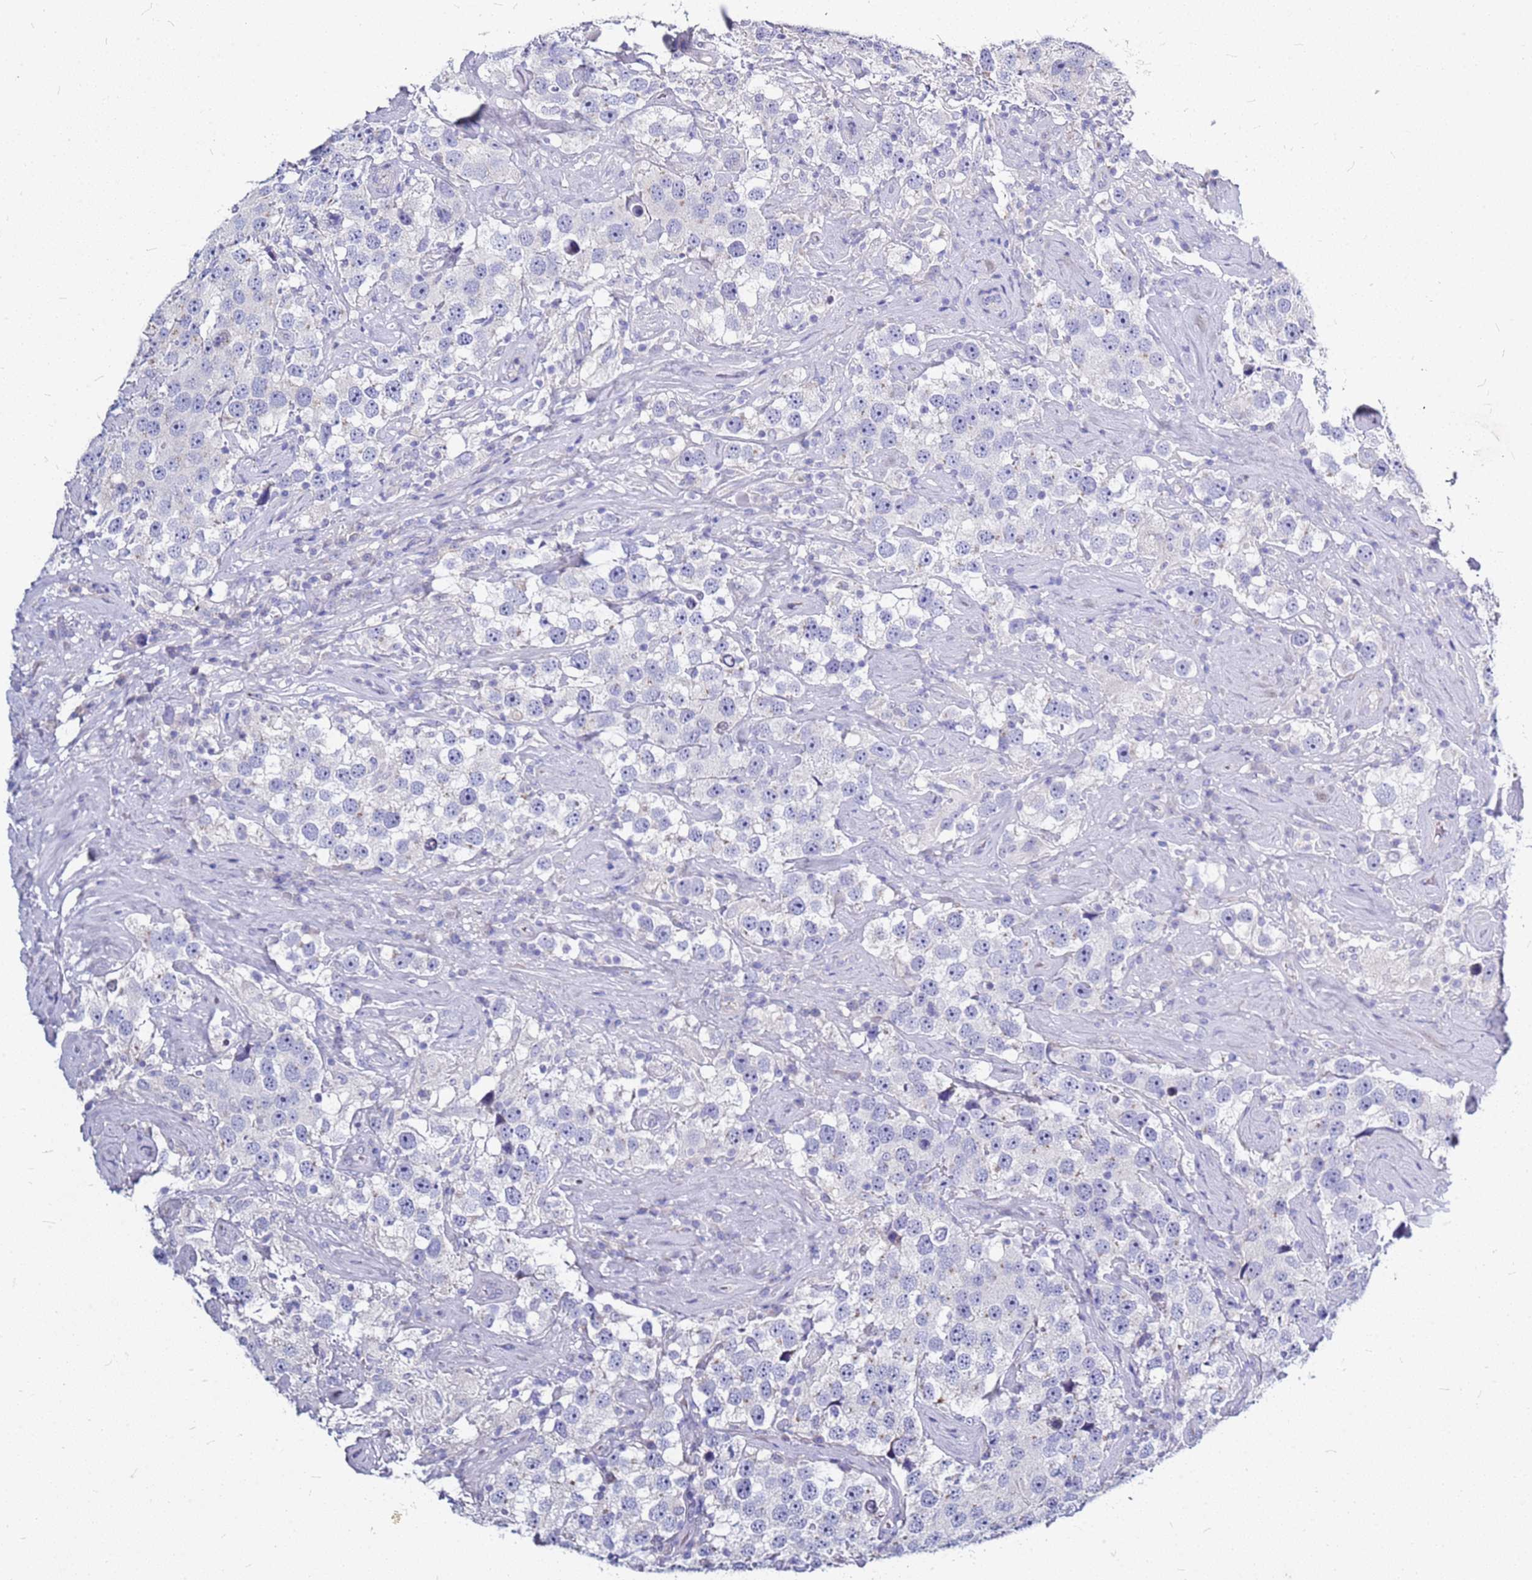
{"staining": {"intensity": "negative", "quantity": "none", "location": "none"}, "tissue": "testis cancer", "cell_type": "Tumor cells", "image_type": "cancer", "snomed": [{"axis": "morphology", "description": "Seminoma, NOS"}, {"axis": "topography", "description": "Testis"}], "caption": "The micrograph displays no staining of tumor cells in testis cancer.", "gene": "CASD1", "patient": {"sex": "male", "age": 49}}